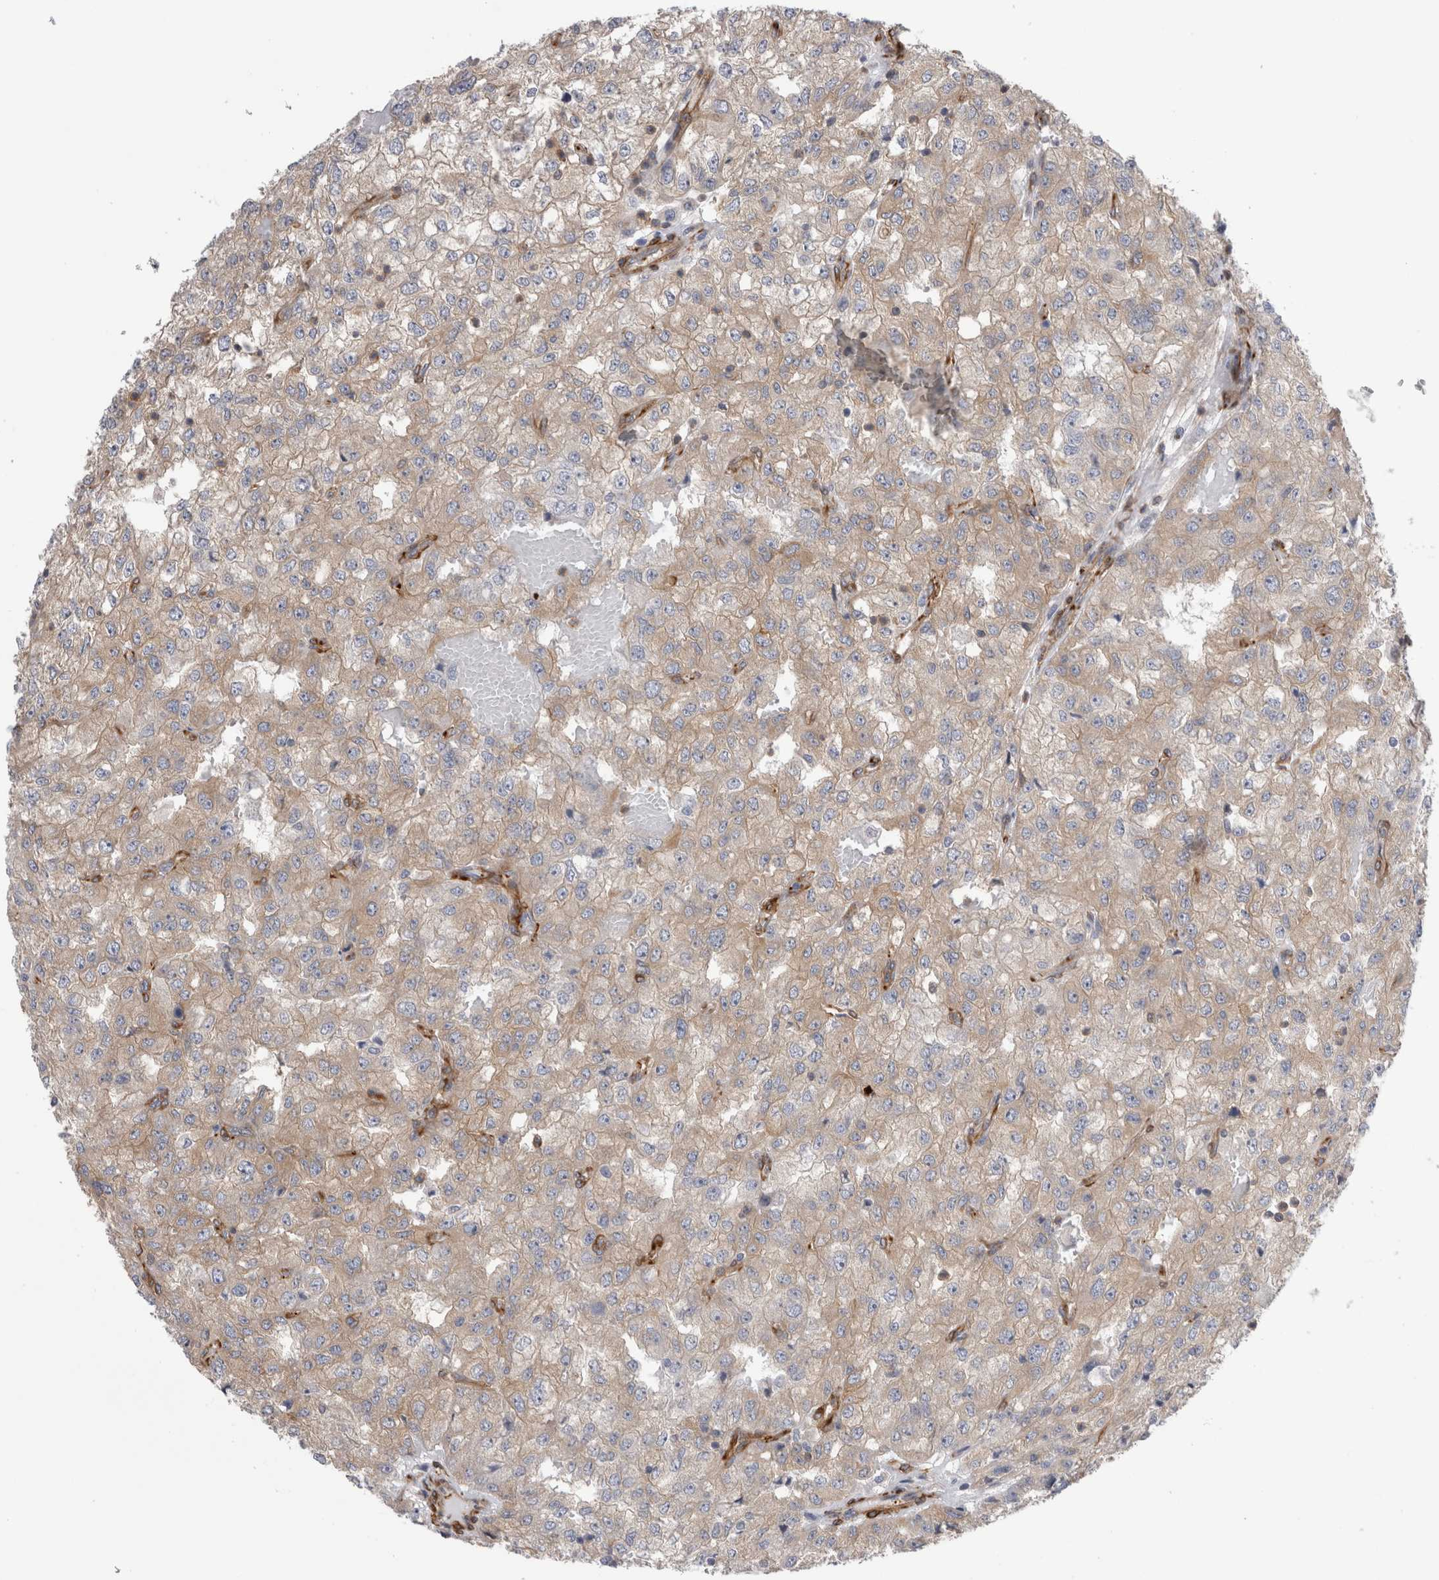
{"staining": {"intensity": "weak", "quantity": "<25%", "location": "cytoplasmic/membranous"}, "tissue": "renal cancer", "cell_type": "Tumor cells", "image_type": "cancer", "snomed": [{"axis": "morphology", "description": "Adenocarcinoma, NOS"}, {"axis": "topography", "description": "Kidney"}], "caption": "IHC of renal cancer reveals no positivity in tumor cells. (DAB immunohistochemistry visualized using brightfield microscopy, high magnification).", "gene": "EPRS1", "patient": {"sex": "female", "age": 54}}